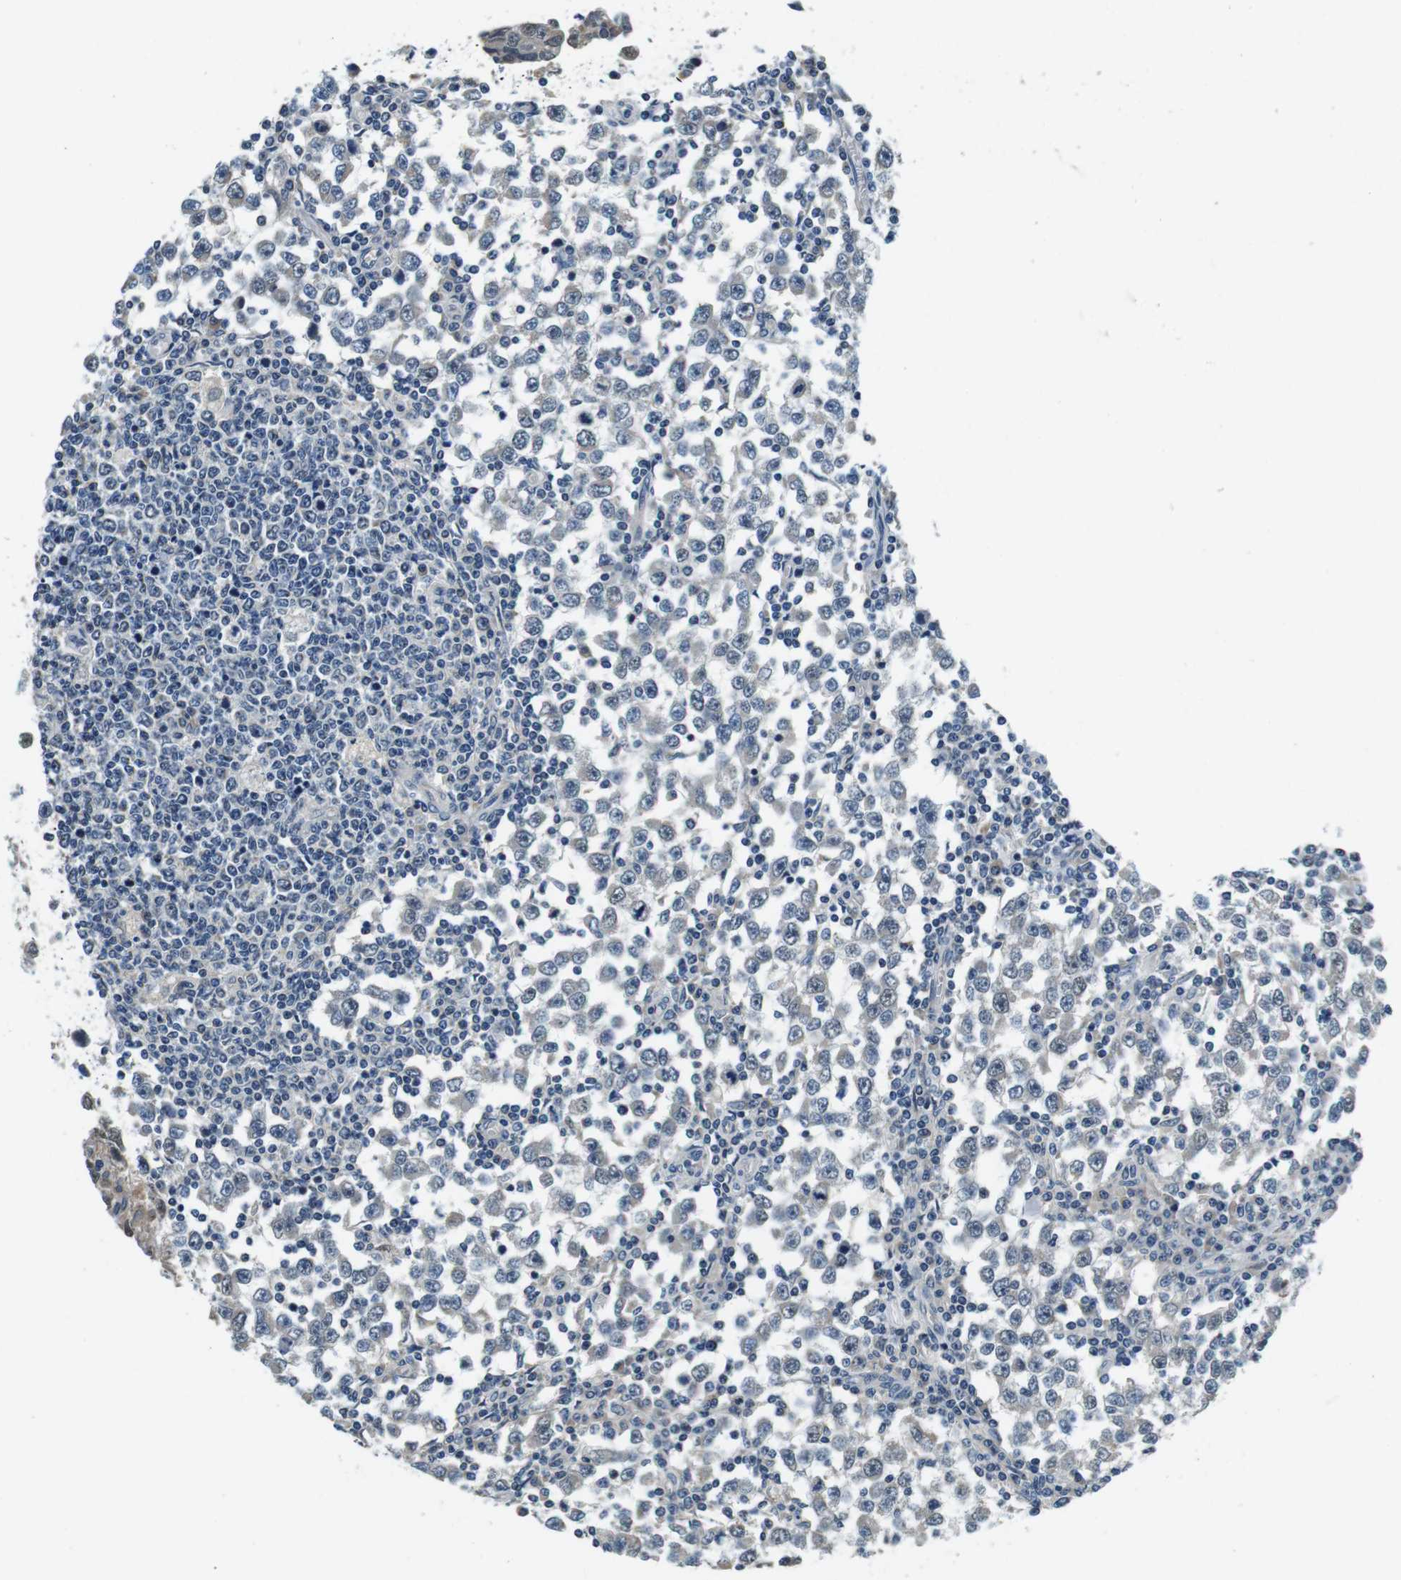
{"staining": {"intensity": "negative", "quantity": "none", "location": "none"}, "tissue": "testis cancer", "cell_type": "Tumor cells", "image_type": "cancer", "snomed": [{"axis": "morphology", "description": "Seminoma, NOS"}, {"axis": "topography", "description": "Testis"}], "caption": "Seminoma (testis) stained for a protein using immunohistochemistry exhibits no positivity tumor cells.", "gene": "DTNA", "patient": {"sex": "male", "age": 65}}